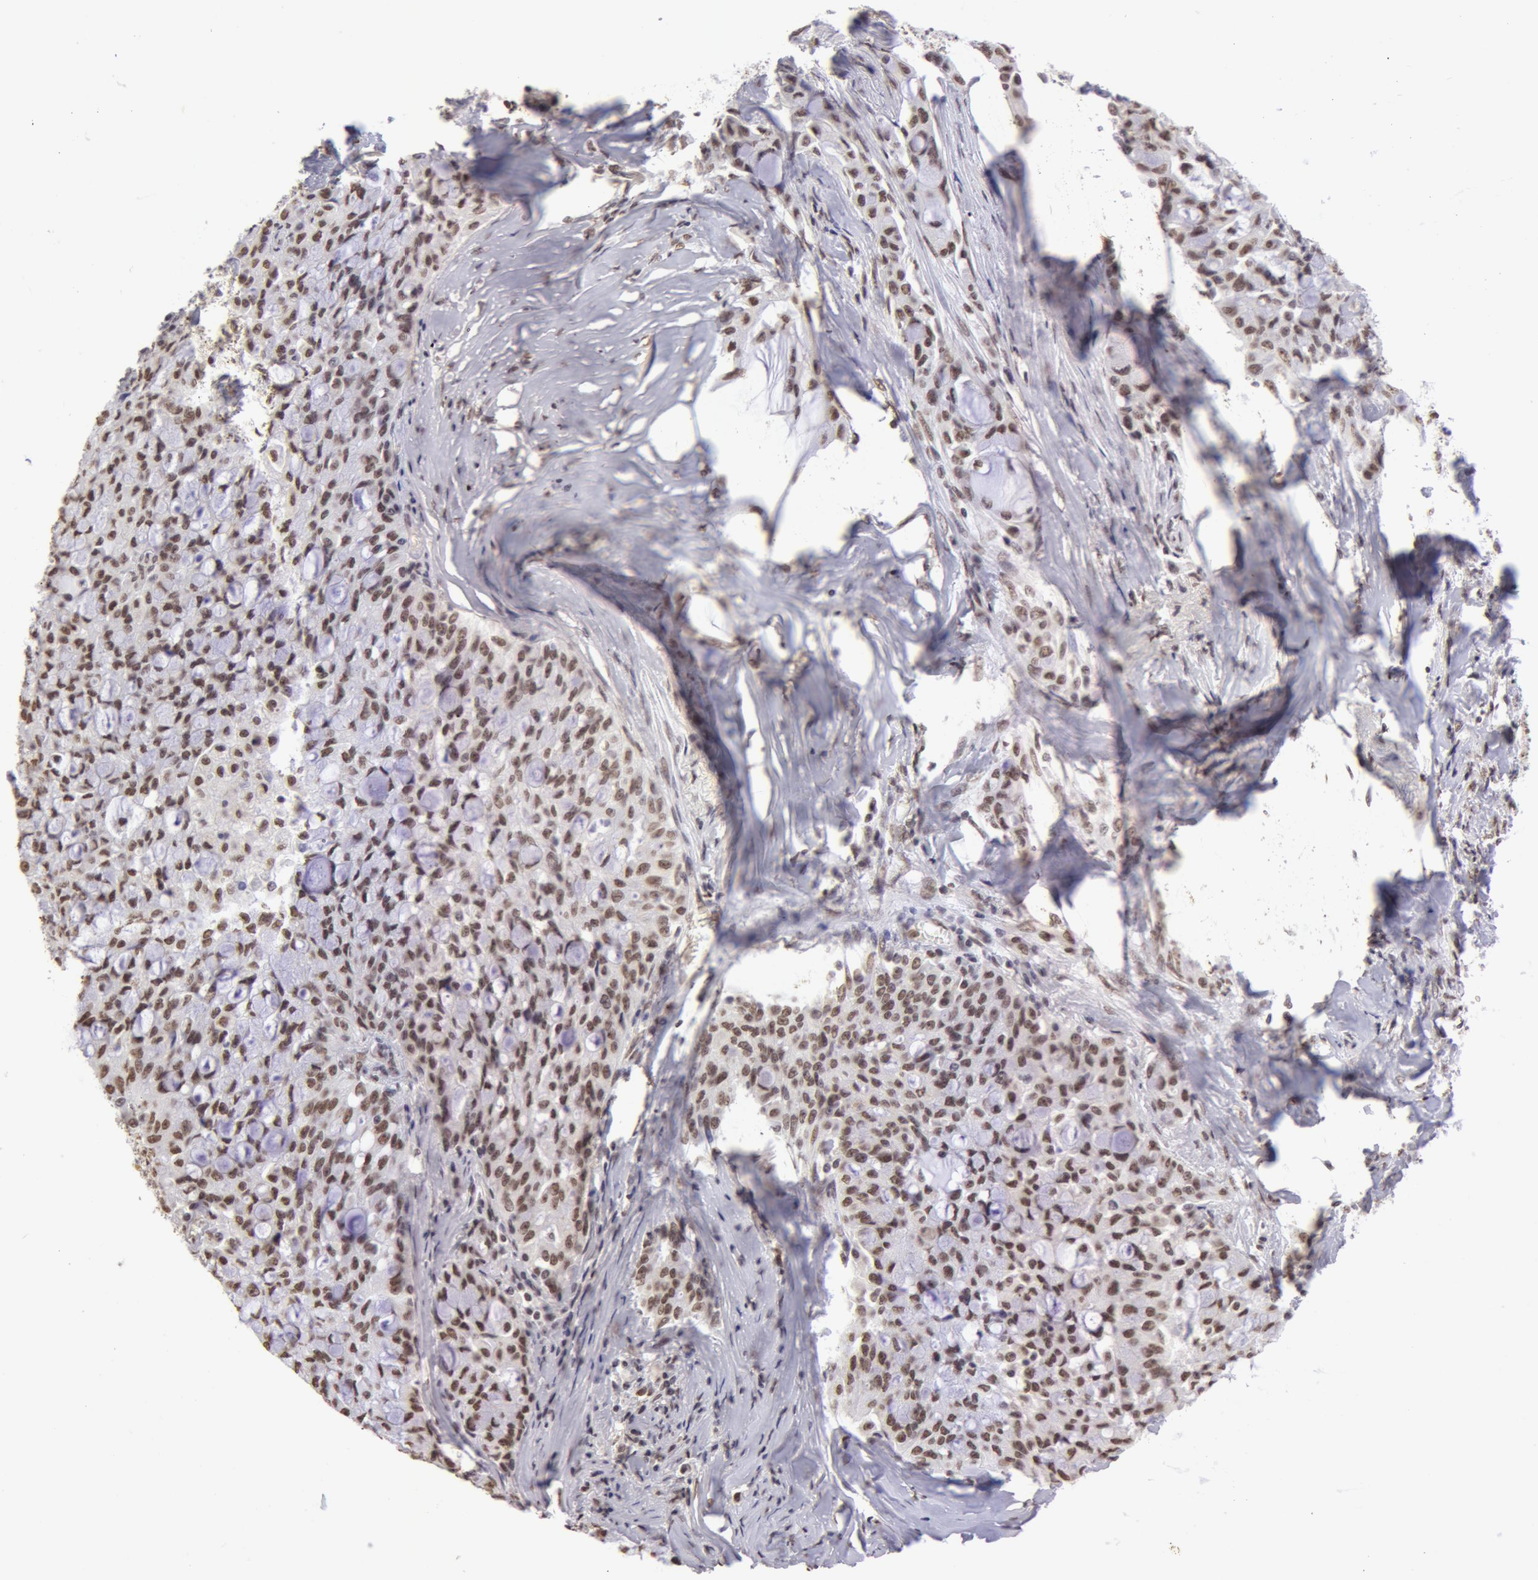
{"staining": {"intensity": "weak", "quantity": "25%-75%", "location": "nuclear"}, "tissue": "lung cancer", "cell_type": "Tumor cells", "image_type": "cancer", "snomed": [{"axis": "morphology", "description": "Adenocarcinoma, NOS"}, {"axis": "topography", "description": "Lung"}], "caption": "Immunohistochemical staining of adenocarcinoma (lung) exhibits low levels of weak nuclear protein expression in about 25%-75% of tumor cells.", "gene": "VRTN", "patient": {"sex": "female", "age": 44}}